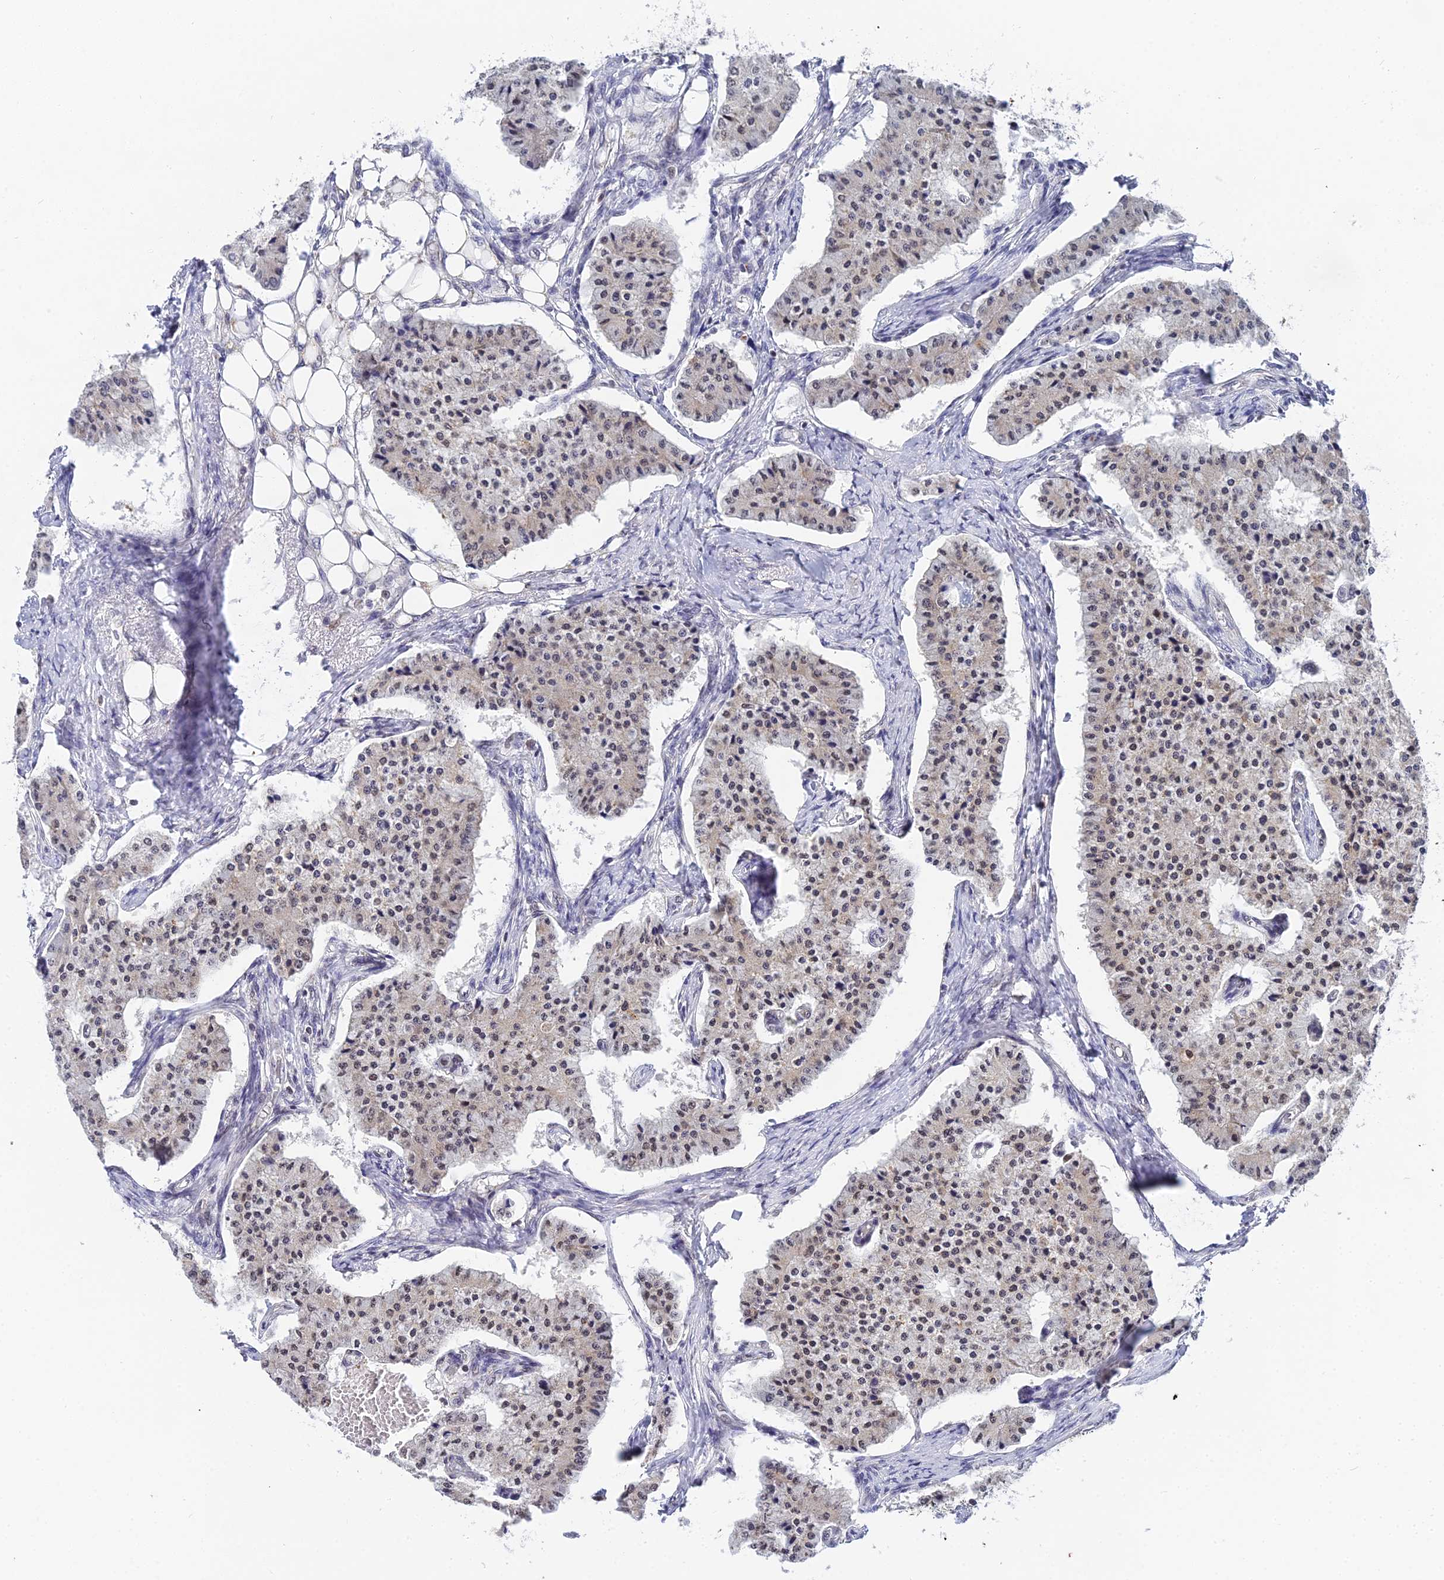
{"staining": {"intensity": "moderate", "quantity": ">75%", "location": "nuclear"}, "tissue": "carcinoid", "cell_type": "Tumor cells", "image_type": "cancer", "snomed": [{"axis": "morphology", "description": "Carcinoid, malignant, NOS"}, {"axis": "topography", "description": "Colon"}], "caption": "Moderate nuclear protein expression is present in about >75% of tumor cells in malignant carcinoid.", "gene": "EXOSC3", "patient": {"sex": "female", "age": 52}}